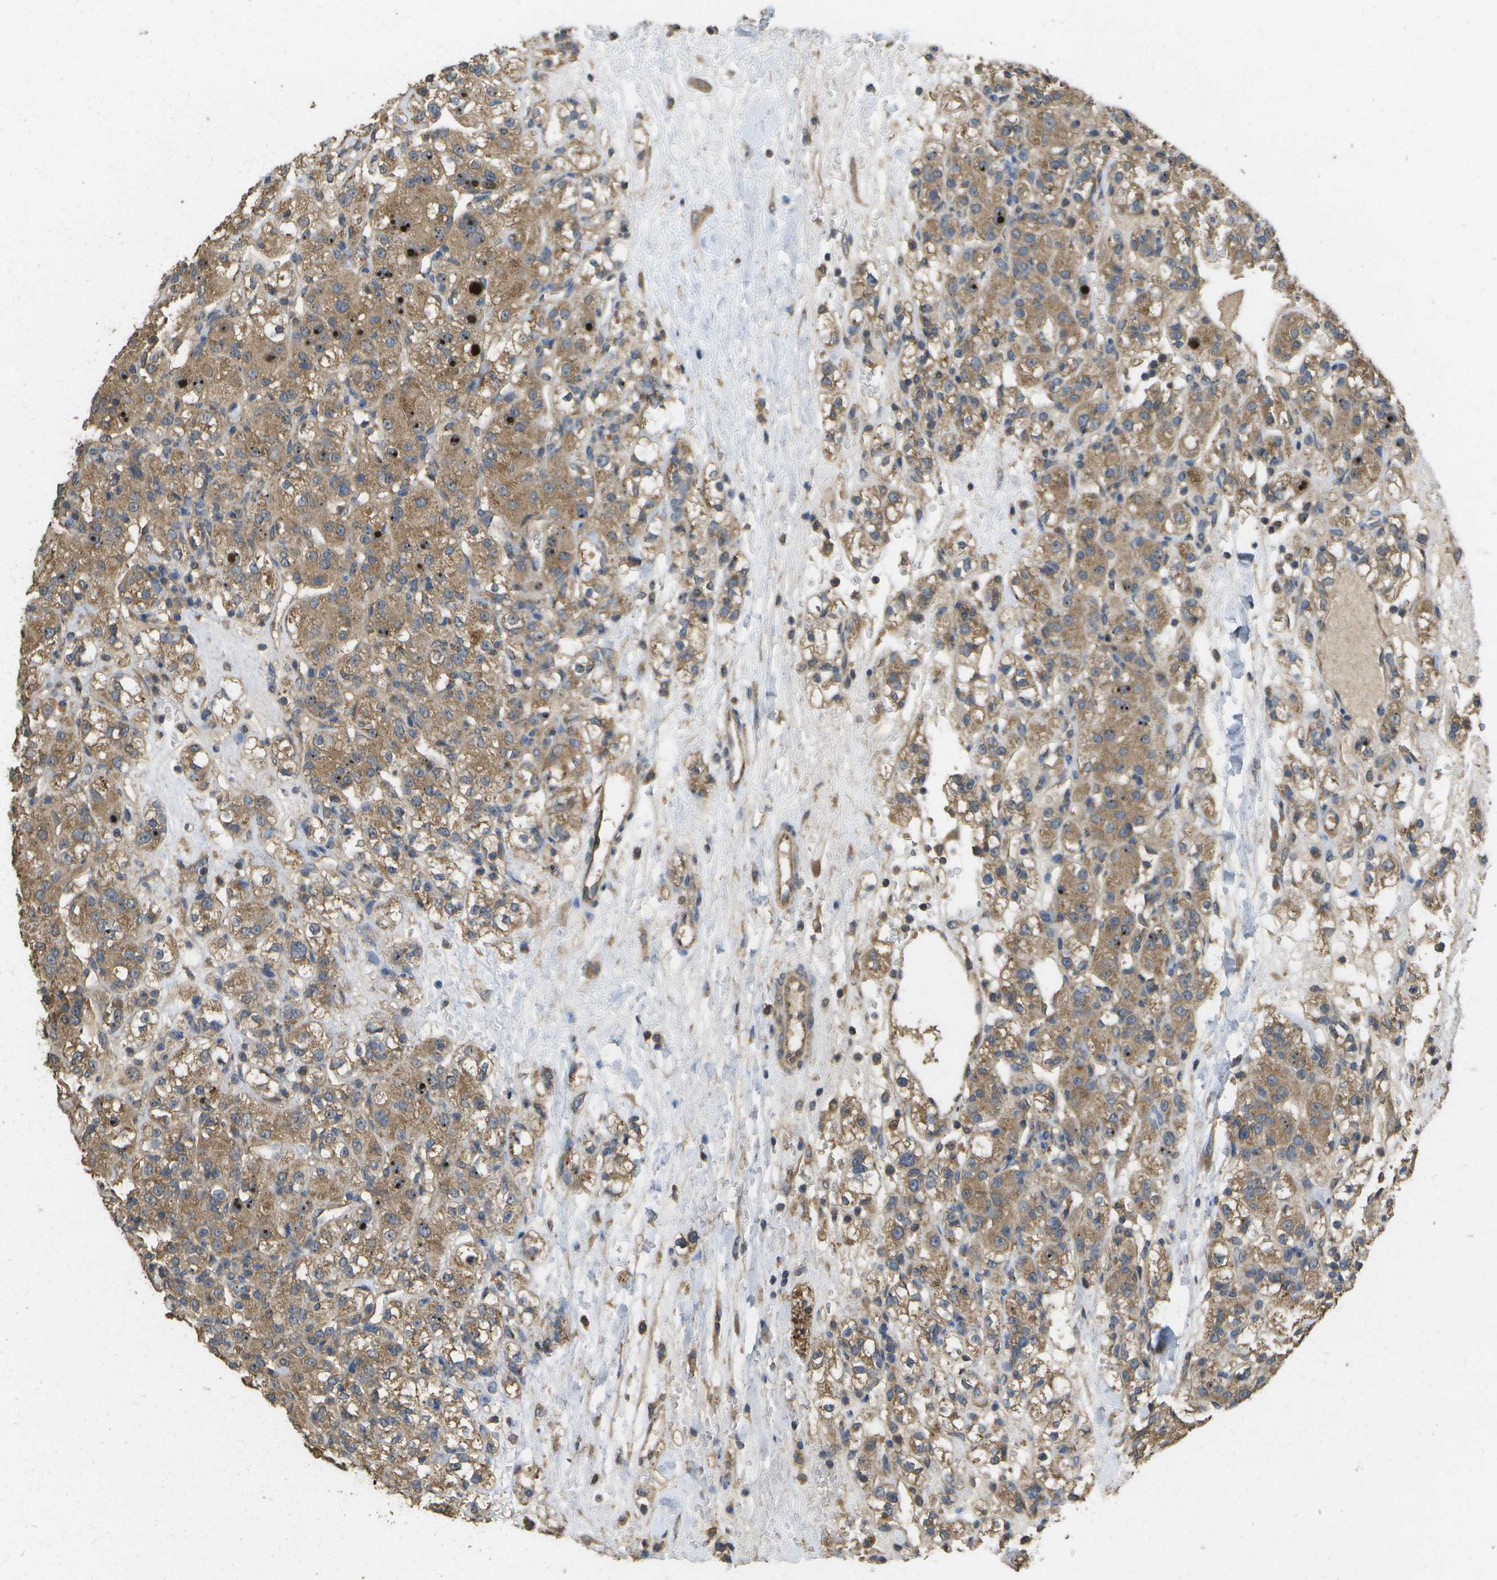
{"staining": {"intensity": "moderate", "quantity": ">75%", "location": "cytoplasmic/membranous"}, "tissue": "renal cancer", "cell_type": "Tumor cells", "image_type": "cancer", "snomed": [{"axis": "morphology", "description": "Normal tissue, NOS"}, {"axis": "morphology", "description": "Adenocarcinoma, NOS"}, {"axis": "topography", "description": "Kidney"}], "caption": "The histopathology image displays a brown stain indicating the presence of a protein in the cytoplasmic/membranous of tumor cells in renal cancer. Immunohistochemistry (ihc) stains the protein in brown and the nuclei are stained blue.", "gene": "SACS", "patient": {"sex": "male", "age": 61}}